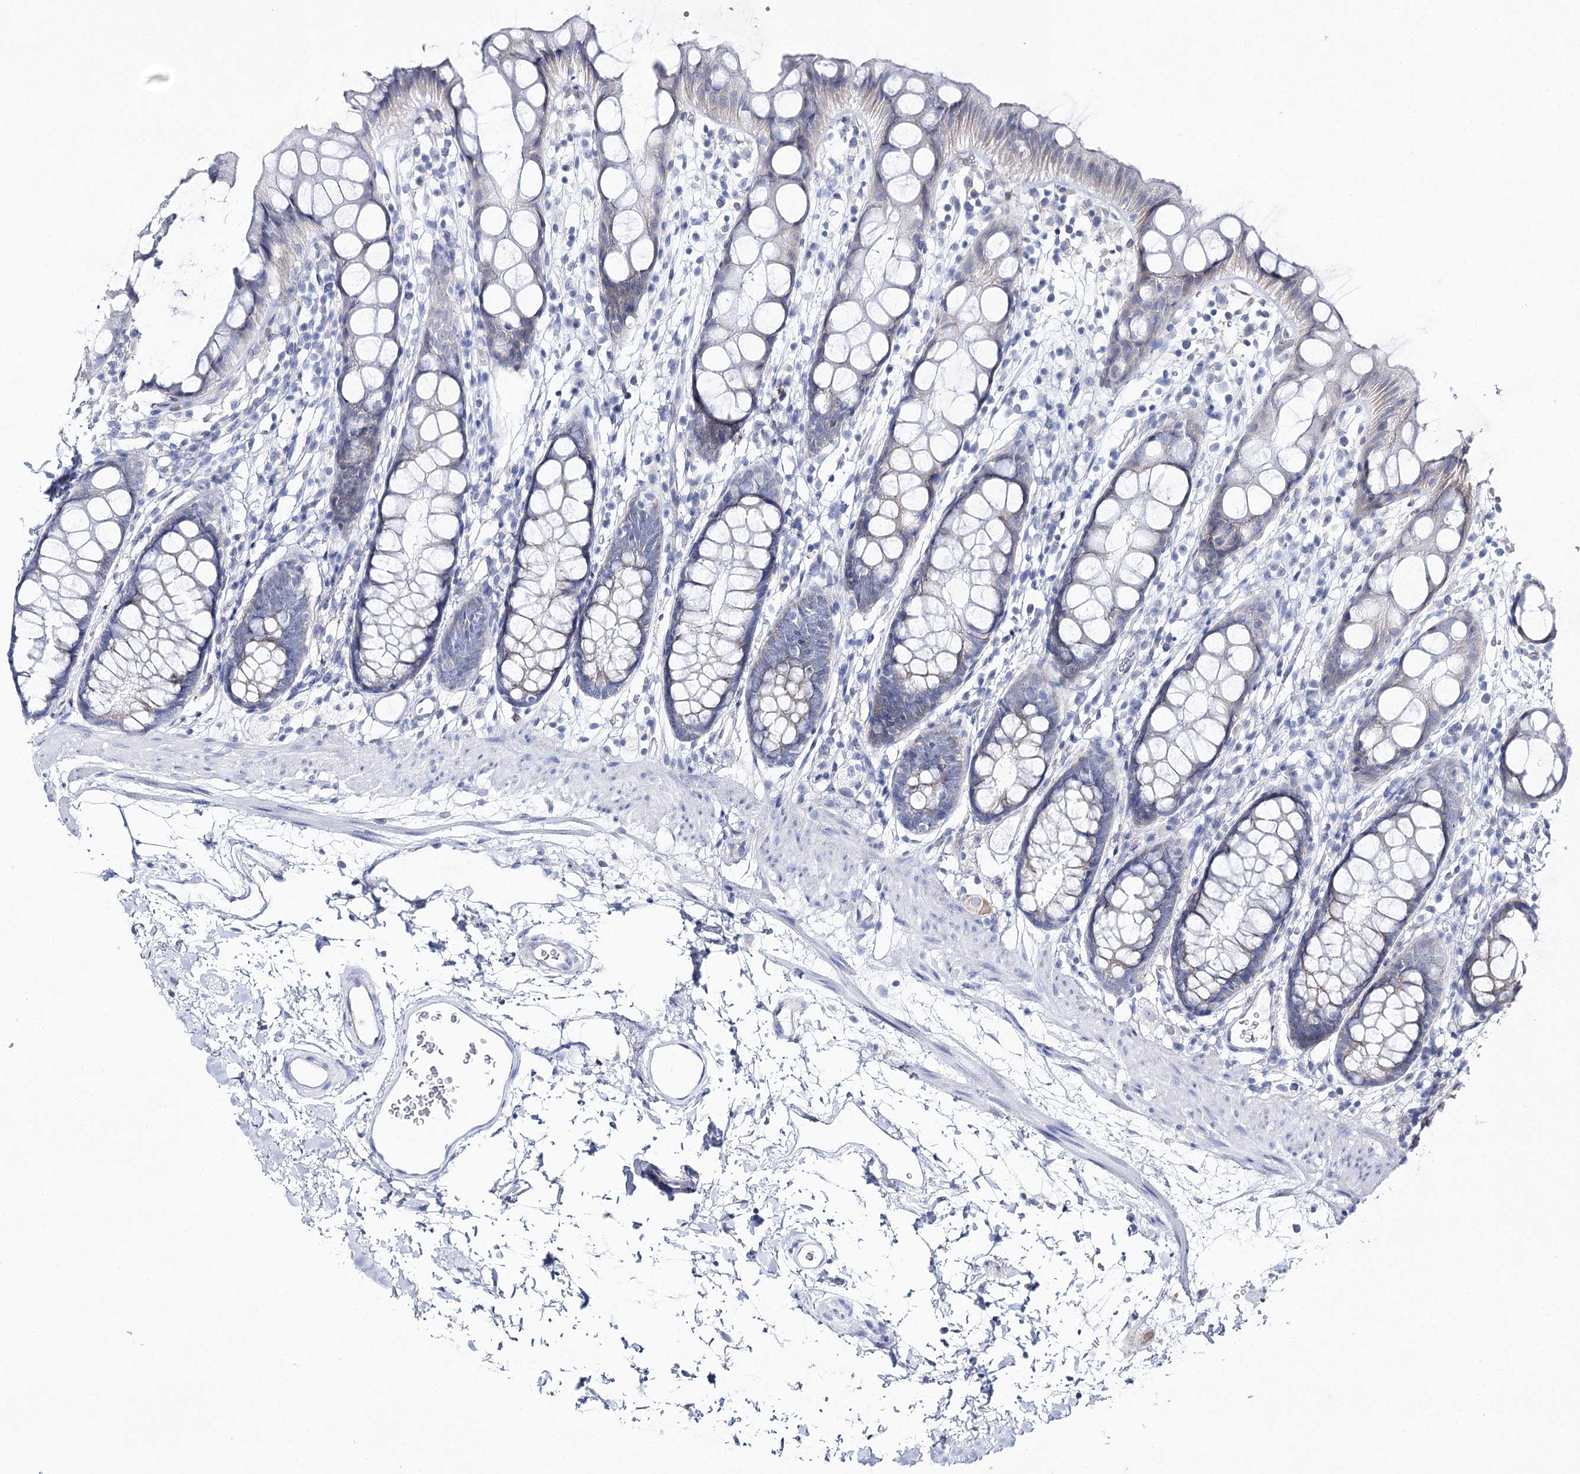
{"staining": {"intensity": "negative", "quantity": "none", "location": "none"}, "tissue": "rectum", "cell_type": "Glandular cells", "image_type": "normal", "snomed": [{"axis": "morphology", "description": "Normal tissue, NOS"}, {"axis": "topography", "description": "Rectum"}], "caption": "Immunohistochemical staining of benign human rectum demonstrates no significant positivity in glandular cells. Brightfield microscopy of immunohistochemistry (IHC) stained with DAB (3,3'-diaminobenzidine) (brown) and hematoxylin (blue), captured at high magnification.", "gene": "CSN3", "patient": {"sex": "female", "age": 65}}